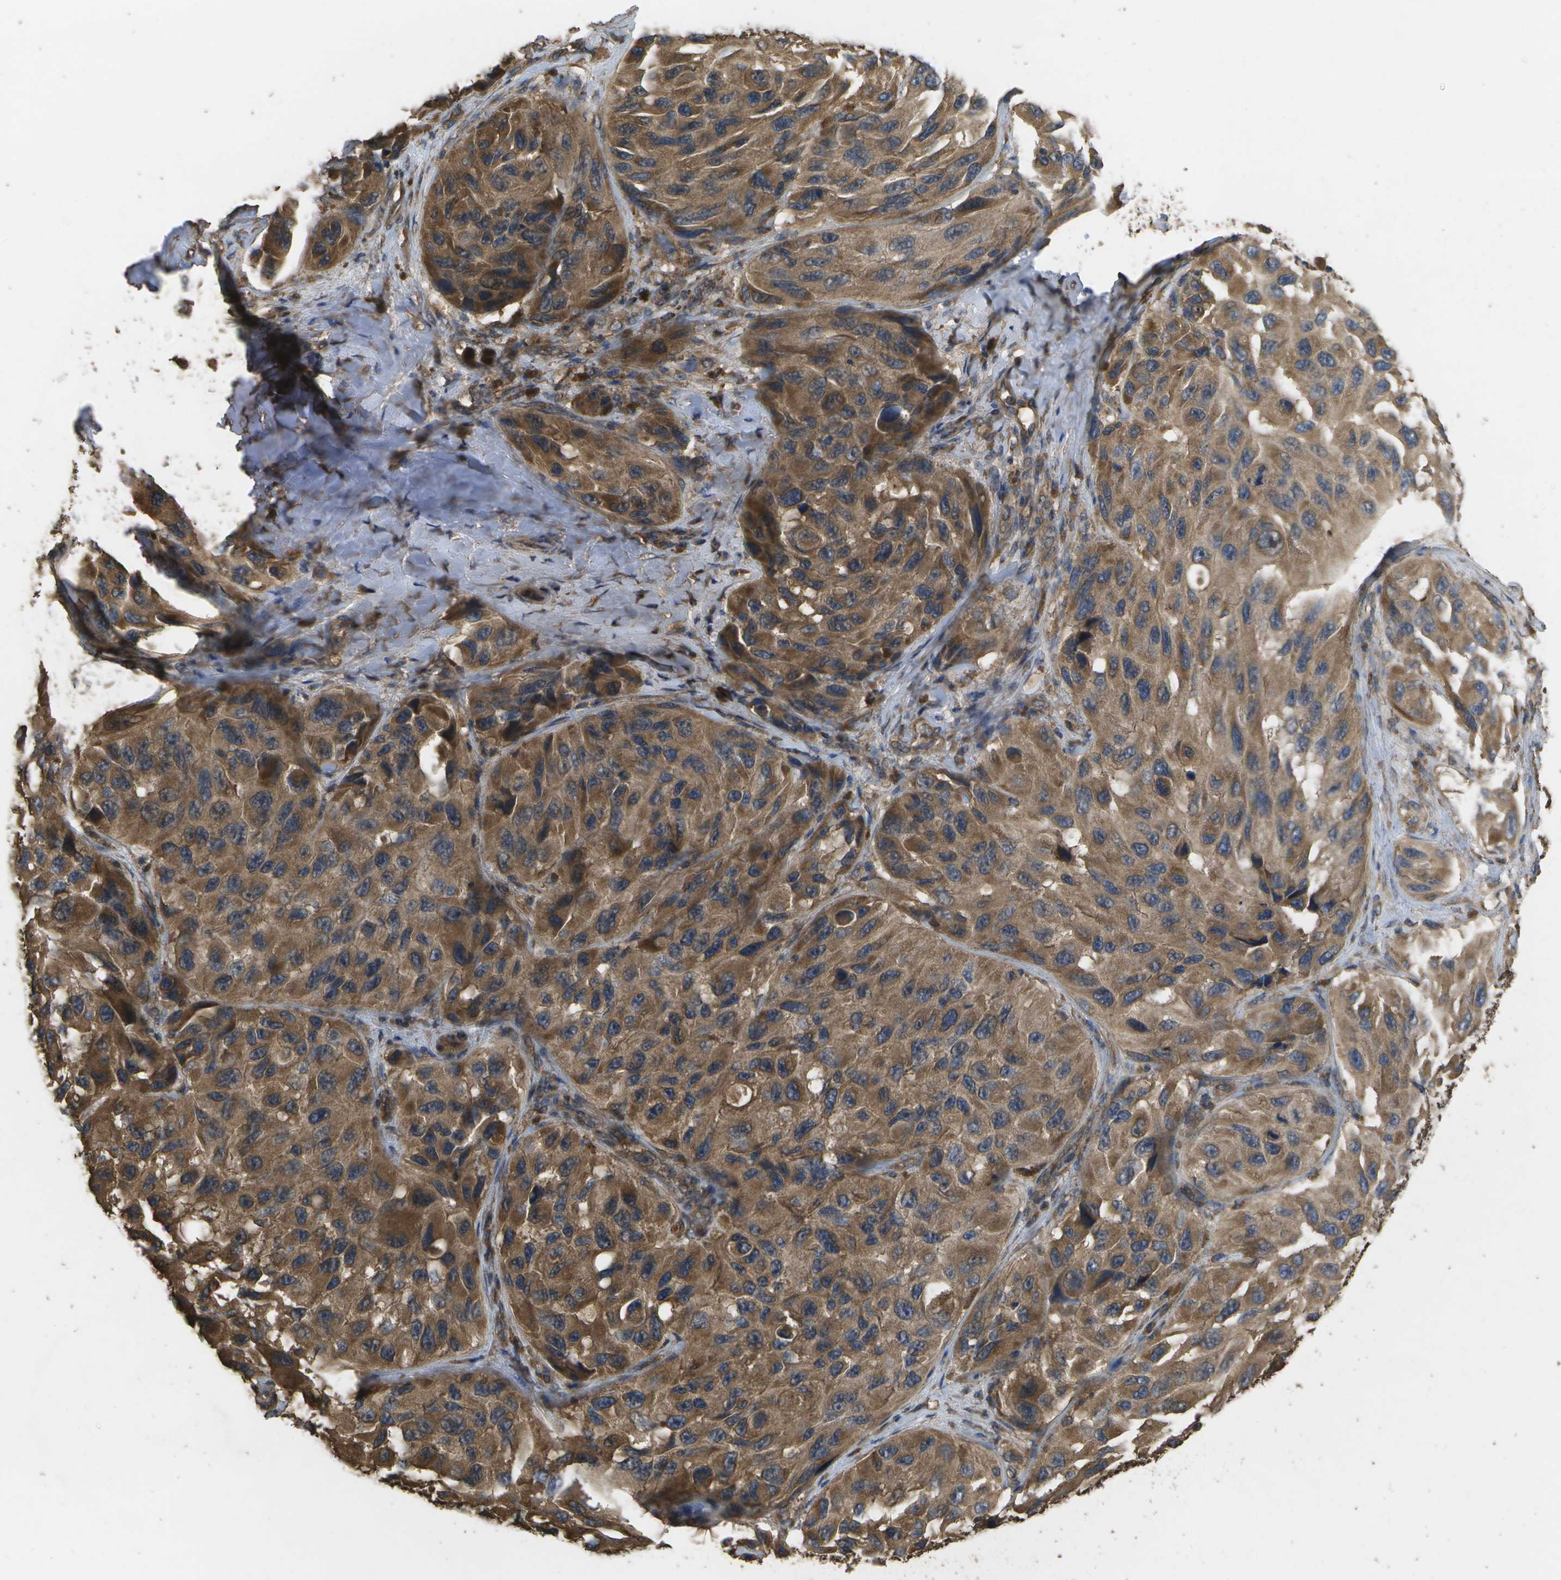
{"staining": {"intensity": "moderate", "quantity": ">75%", "location": "cytoplasmic/membranous"}, "tissue": "melanoma", "cell_type": "Tumor cells", "image_type": "cancer", "snomed": [{"axis": "morphology", "description": "Malignant melanoma, NOS"}, {"axis": "topography", "description": "Skin"}], "caption": "A micrograph showing moderate cytoplasmic/membranous staining in about >75% of tumor cells in malignant melanoma, as visualized by brown immunohistochemical staining.", "gene": "SACS", "patient": {"sex": "female", "age": 73}}